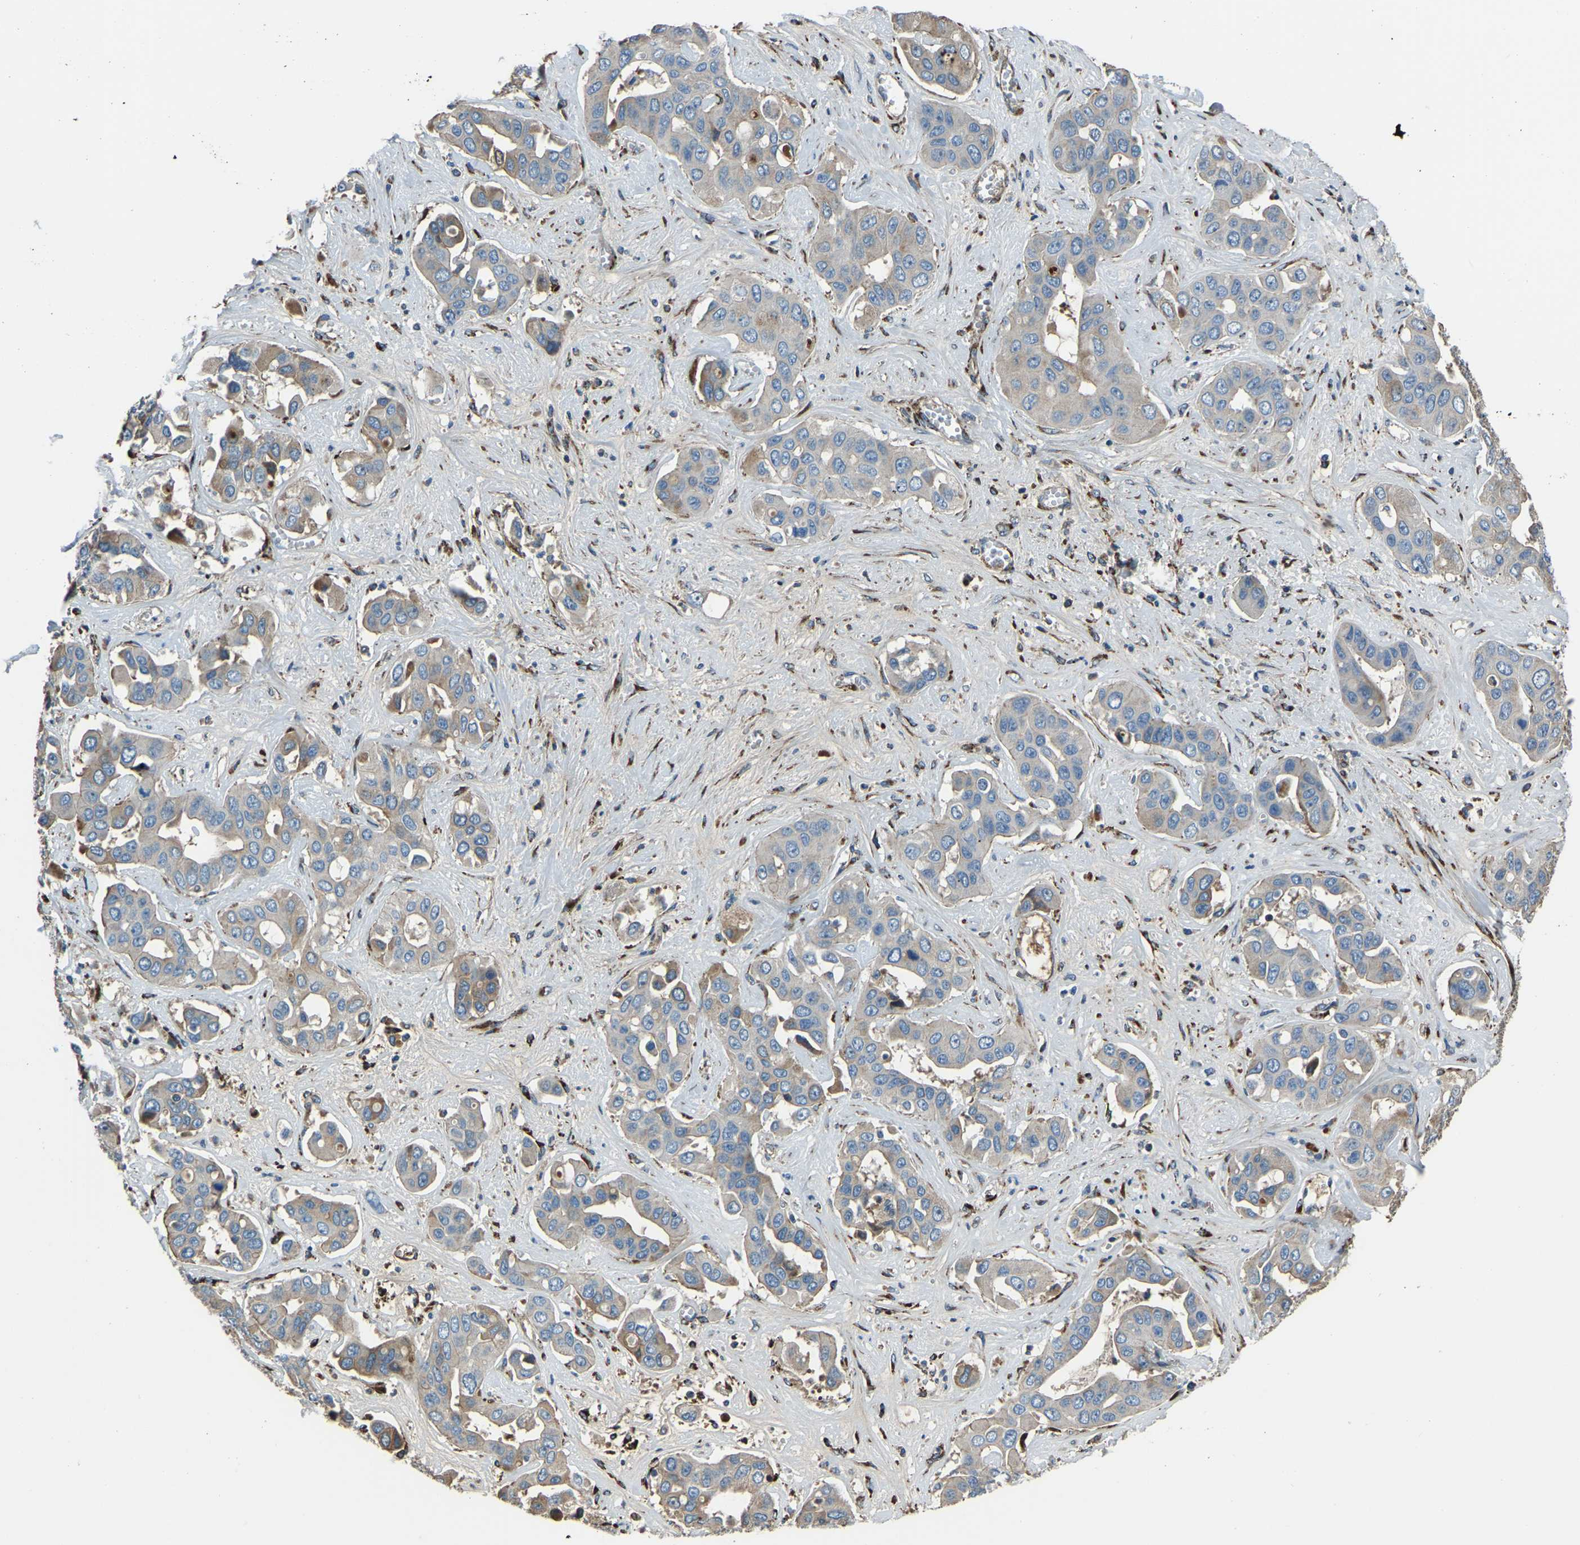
{"staining": {"intensity": "moderate", "quantity": "<25%", "location": "cytoplasmic/membranous"}, "tissue": "liver cancer", "cell_type": "Tumor cells", "image_type": "cancer", "snomed": [{"axis": "morphology", "description": "Cholangiocarcinoma"}, {"axis": "topography", "description": "Liver"}], "caption": "Immunohistochemical staining of liver cancer (cholangiocarcinoma) shows low levels of moderate cytoplasmic/membranous protein staining in approximately <25% of tumor cells. The protein of interest is stained brown, and the nuclei are stained in blue (DAB (3,3'-diaminobenzidine) IHC with brightfield microscopy, high magnification).", "gene": "COL3A1", "patient": {"sex": "female", "age": 52}}